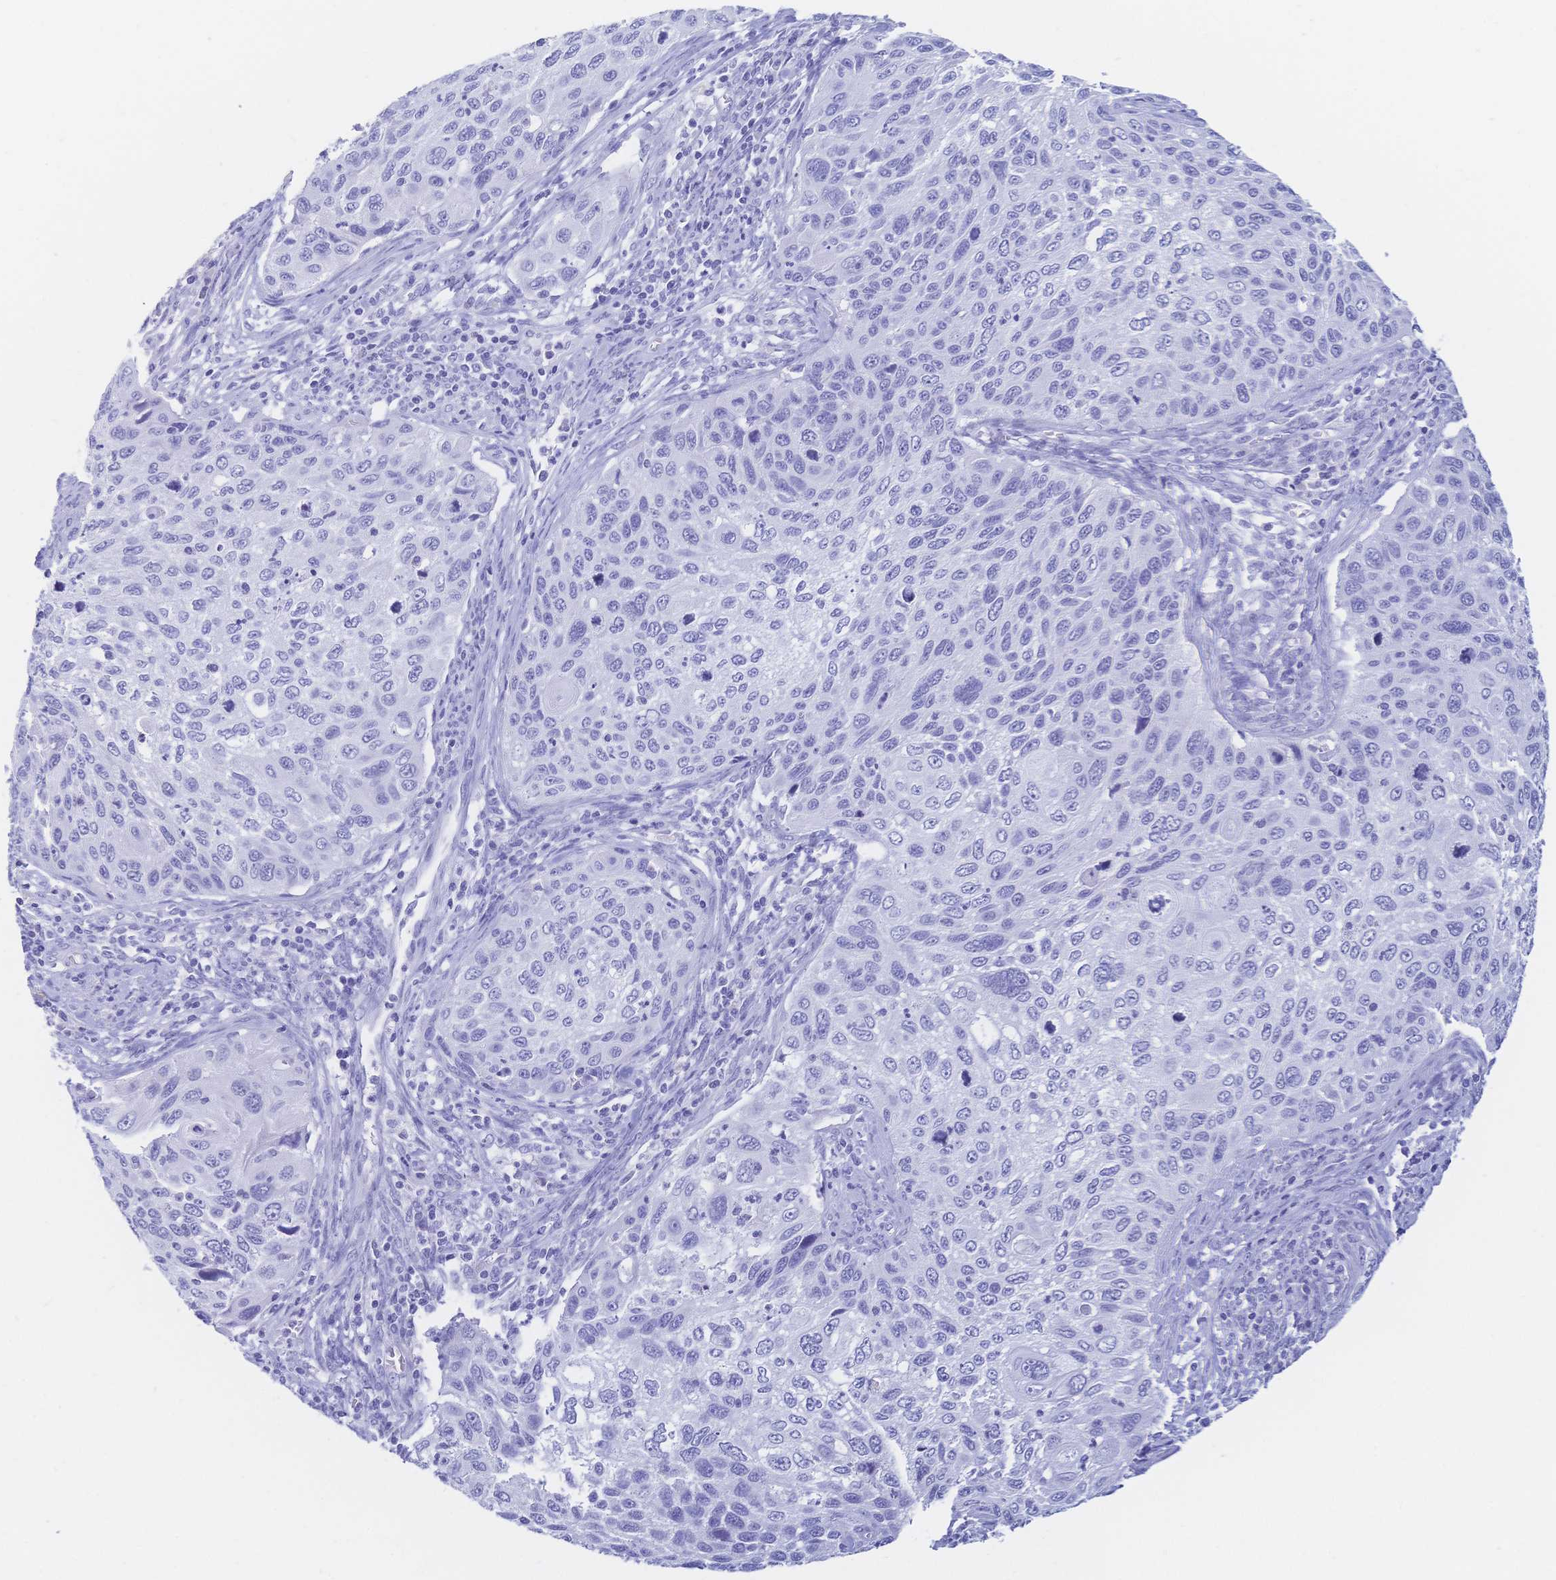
{"staining": {"intensity": "negative", "quantity": "none", "location": "none"}, "tissue": "cervical cancer", "cell_type": "Tumor cells", "image_type": "cancer", "snomed": [{"axis": "morphology", "description": "Squamous cell carcinoma, NOS"}, {"axis": "topography", "description": "Cervix"}], "caption": "Tumor cells show no significant expression in cervical squamous cell carcinoma.", "gene": "MEP1B", "patient": {"sex": "female", "age": 70}}